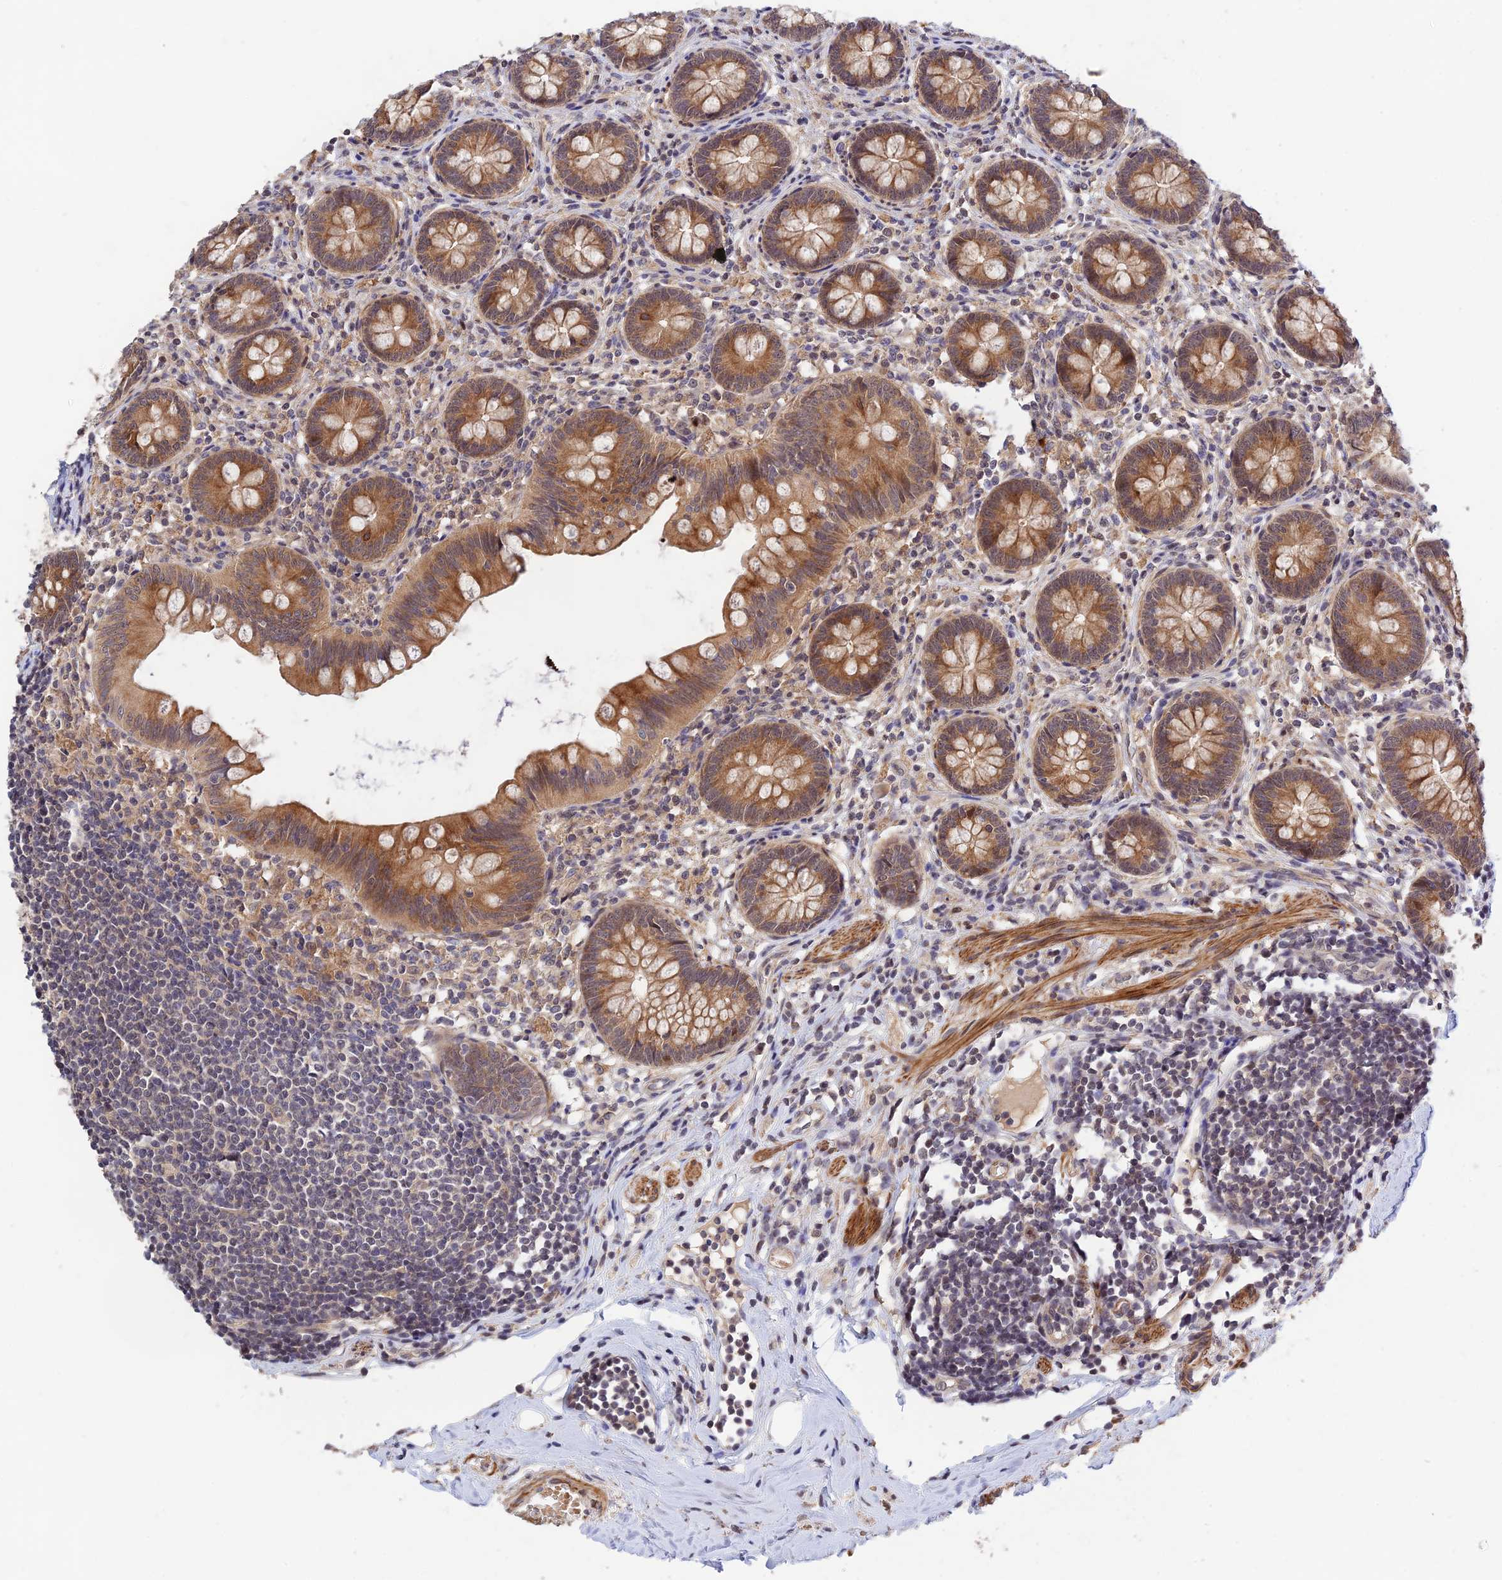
{"staining": {"intensity": "moderate", "quantity": ">75%", "location": "cytoplasmic/membranous"}, "tissue": "appendix", "cell_type": "Glandular cells", "image_type": "normal", "snomed": [{"axis": "morphology", "description": "Normal tissue, NOS"}, {"axis": "topography", "description": "Appendix"}], "caption": "DAB immunohistochemical staining of unremarkable appendix displays moderate cytoplasmic/membranous protein expression in about >75% of glandular cells.", "gene": "CWH43", "patient": {"sex": "female", "age": 62}}